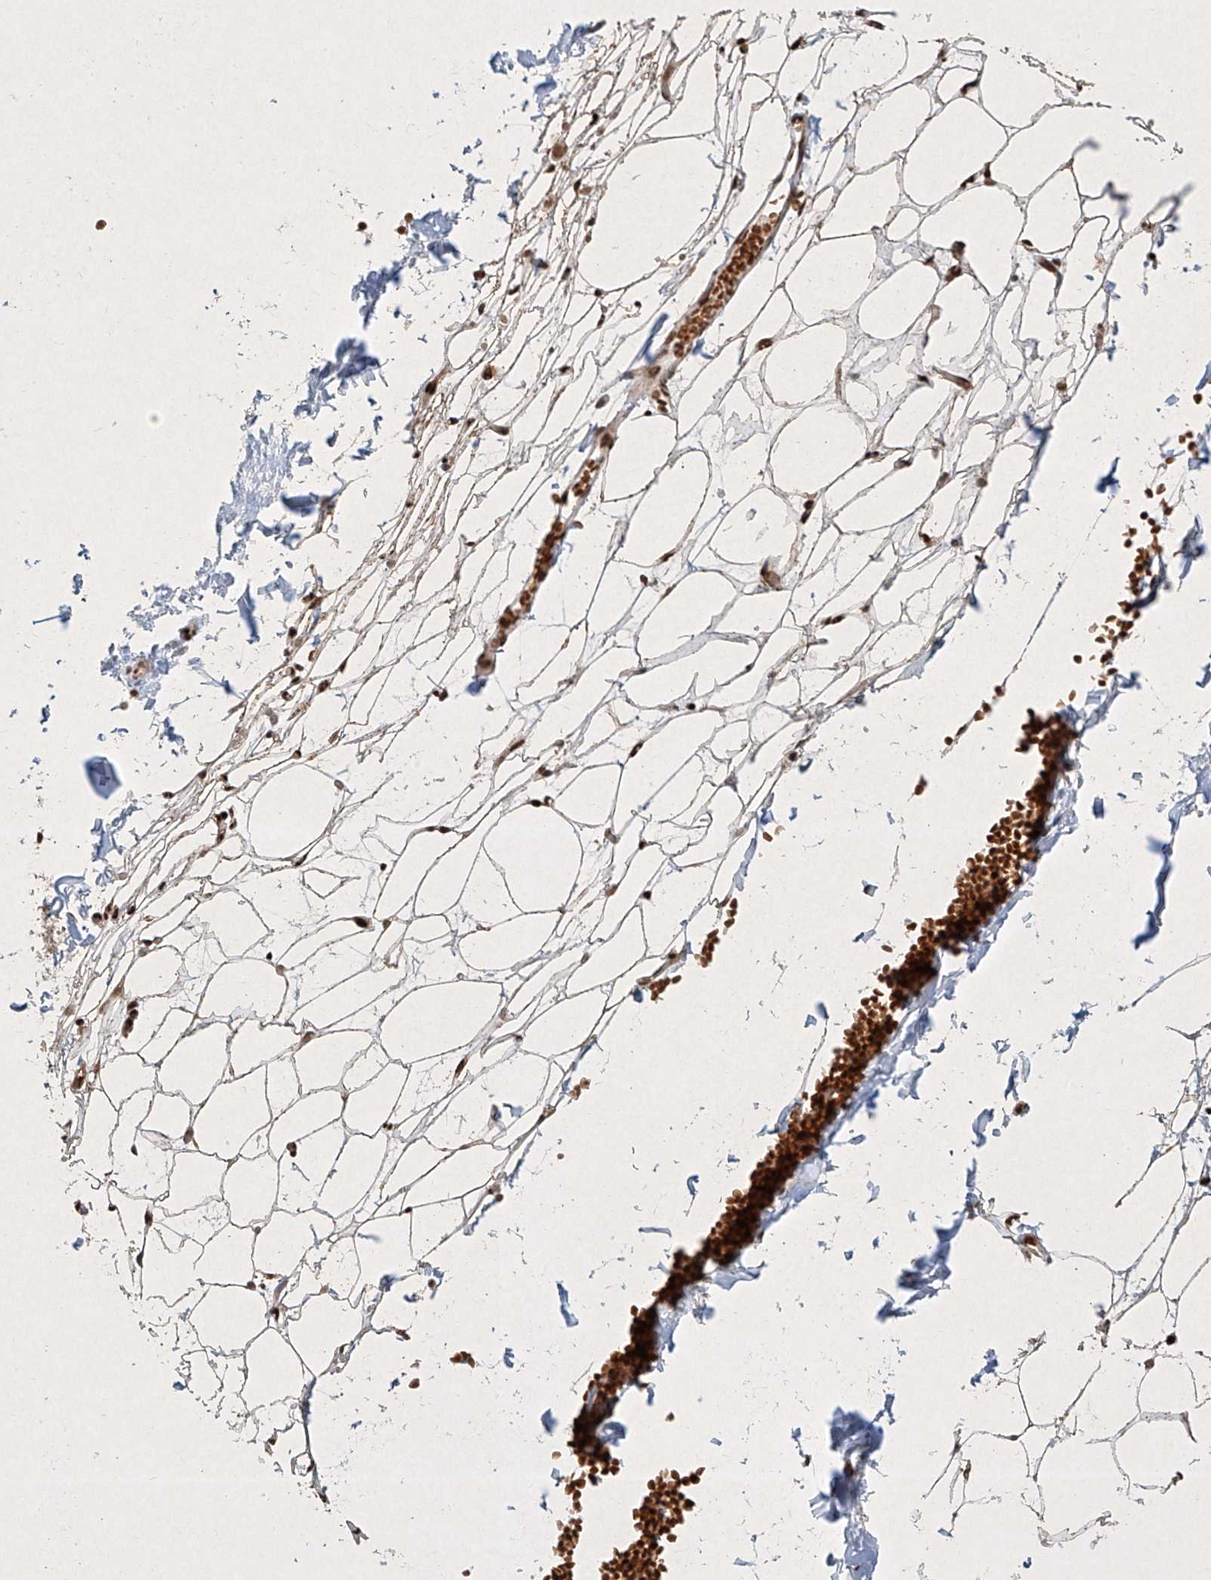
{"staining": {"intensity": "moderate", "quantity": ">75%", "location": "nuclear"}, "tissue": "adipose tissue", "cell_type": "Adipocytes", "image_type": "normal", "snomed": [{"axis": "morphology", "description": "Normal tissue, NOS"}, {"axis": "topography", "description": "Breast"}], "caption": "The micrograph reveals staining of benign adipose tissue, revealing moderate nuclear protein staining (brown color) within adipocytes. The staining is performed using DAB (3,3'-diaminobenzidine) brown chromogen to label protein expression. The nuclei are counter-stained blue using hematoxylin.", "gene": "EPG5", "patient": {"sex": "female", "age": 23}}